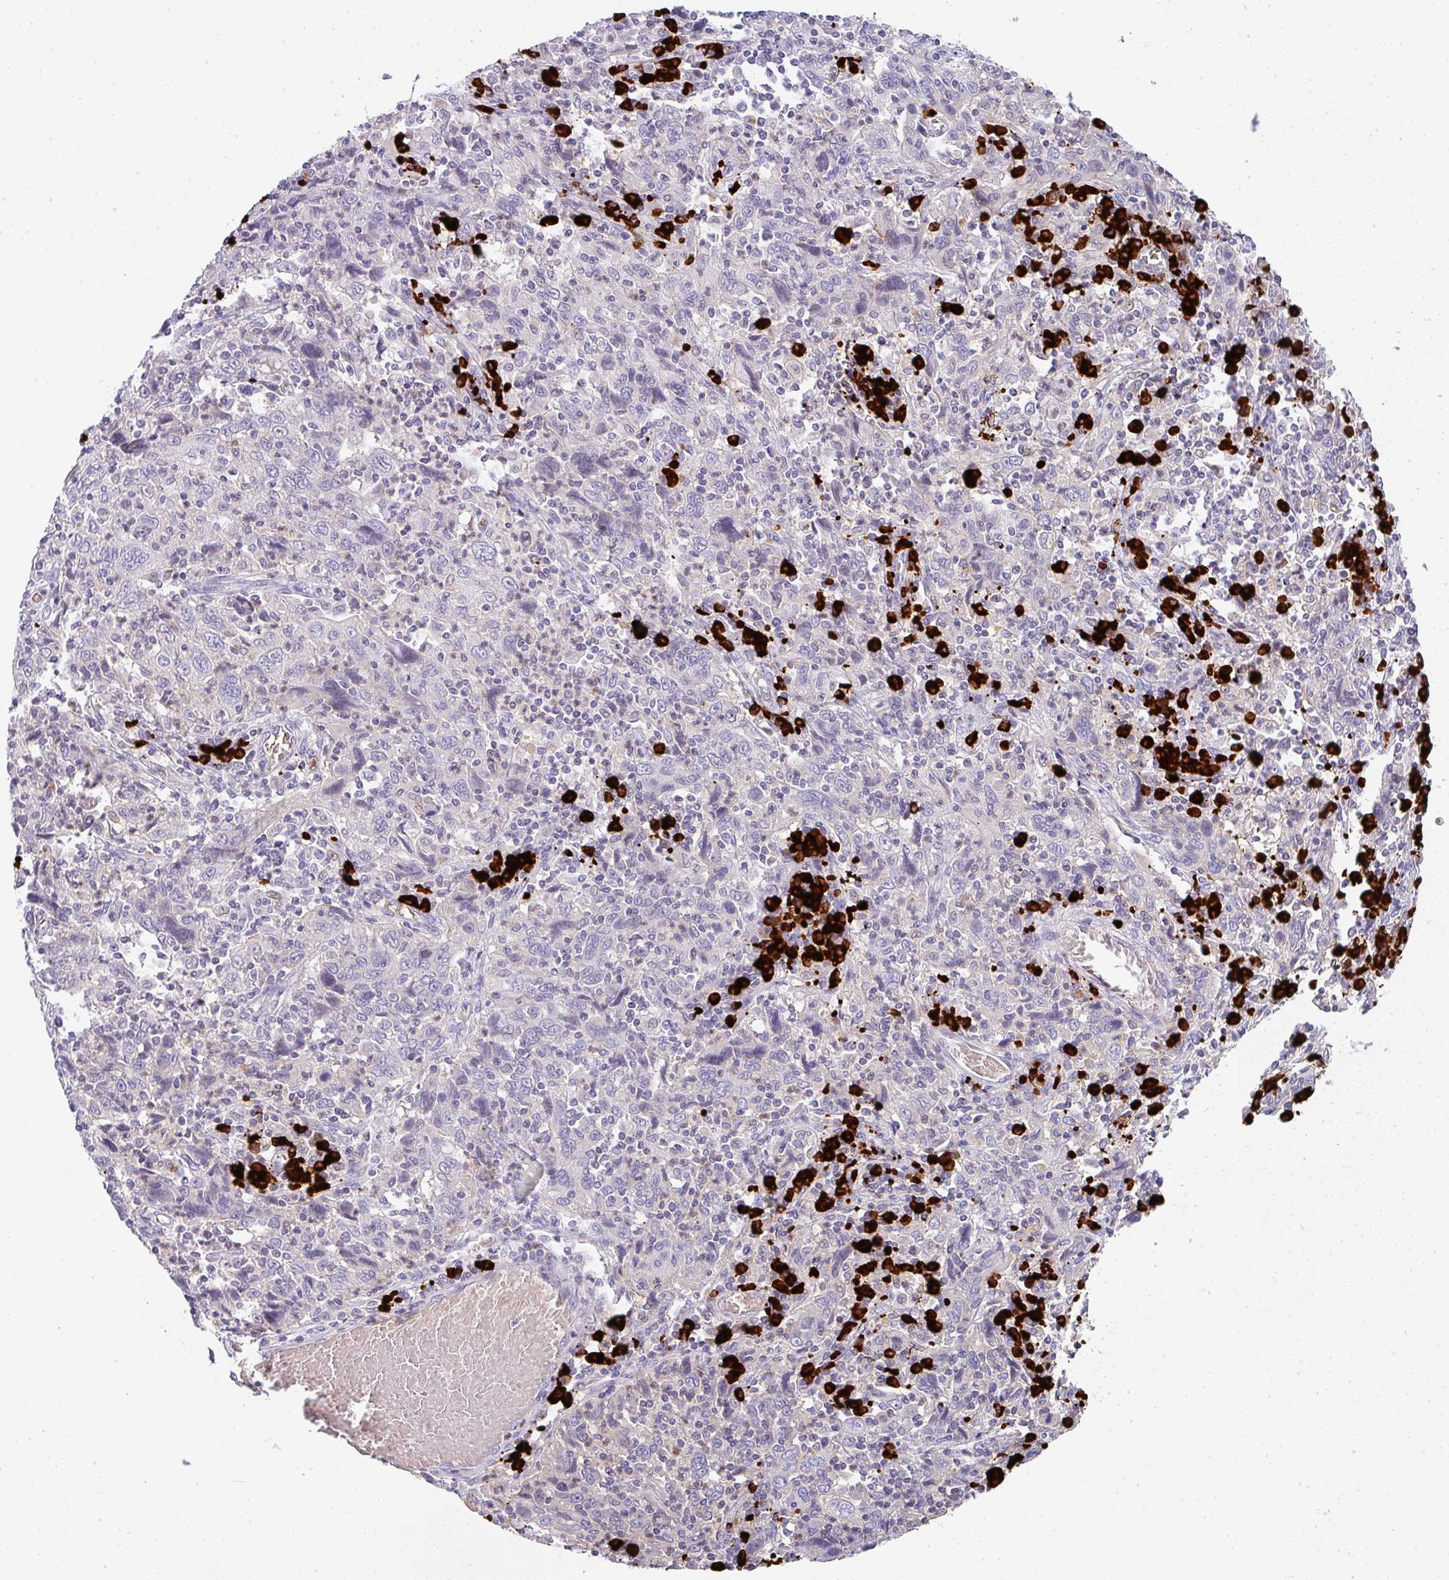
{"staining": {"intensity": "negative", "quantity": "none", "location": "none"}, "tissue": "cervical cancer", "cell_type": "Tumor cells", "image_type": "cancer", "snomed": [{"axis": "morphology", "description": "Squamous cell carcinoma, NOS"}, {"axis": "topography", "description": "Cervix"}], "caption": "This is an IHC micrograph of cervical cancer (squamous cell carcinoma). There is no staining in tumor cells.", "gene": "CACNA1S", "patient": {"sex": "female", "age": 46}}